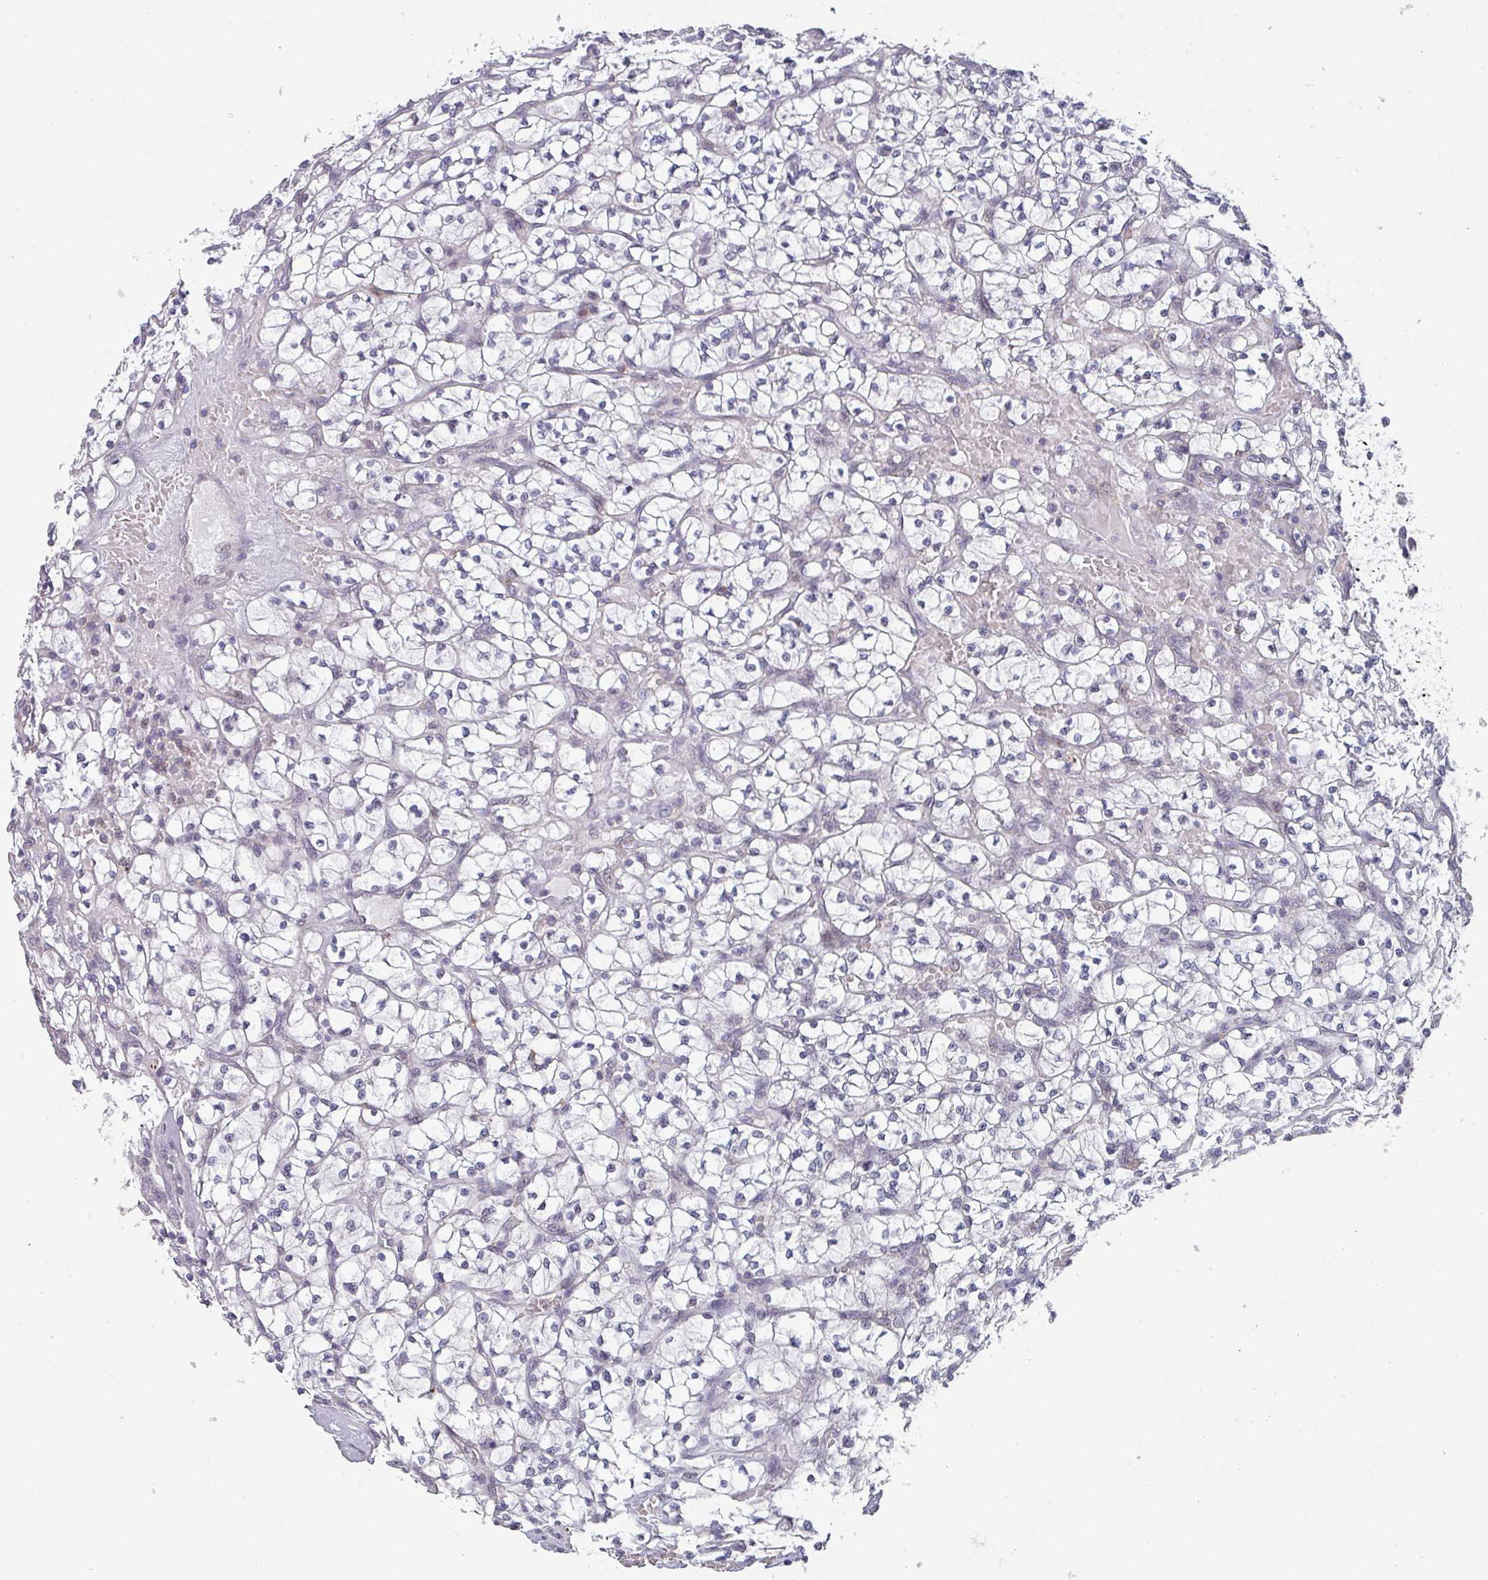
{"staining": {"intensity": "negative", "quantity": "none", "location": "none"}, "tissue": "renal cancer", "cell_type": "Tumor cells", "image_type": "cancer", "snomed": [{"axis": "morphology", "description": "Adenocarcinoma, NOS"}, {"axis": "topography", "description": "Kidney"}], "caption": "There is no significant positivity in tumor cells of adenocarcinoma (renal).", "gene": "RASAL3", "patient": {"sex": "female", "age": 64}}